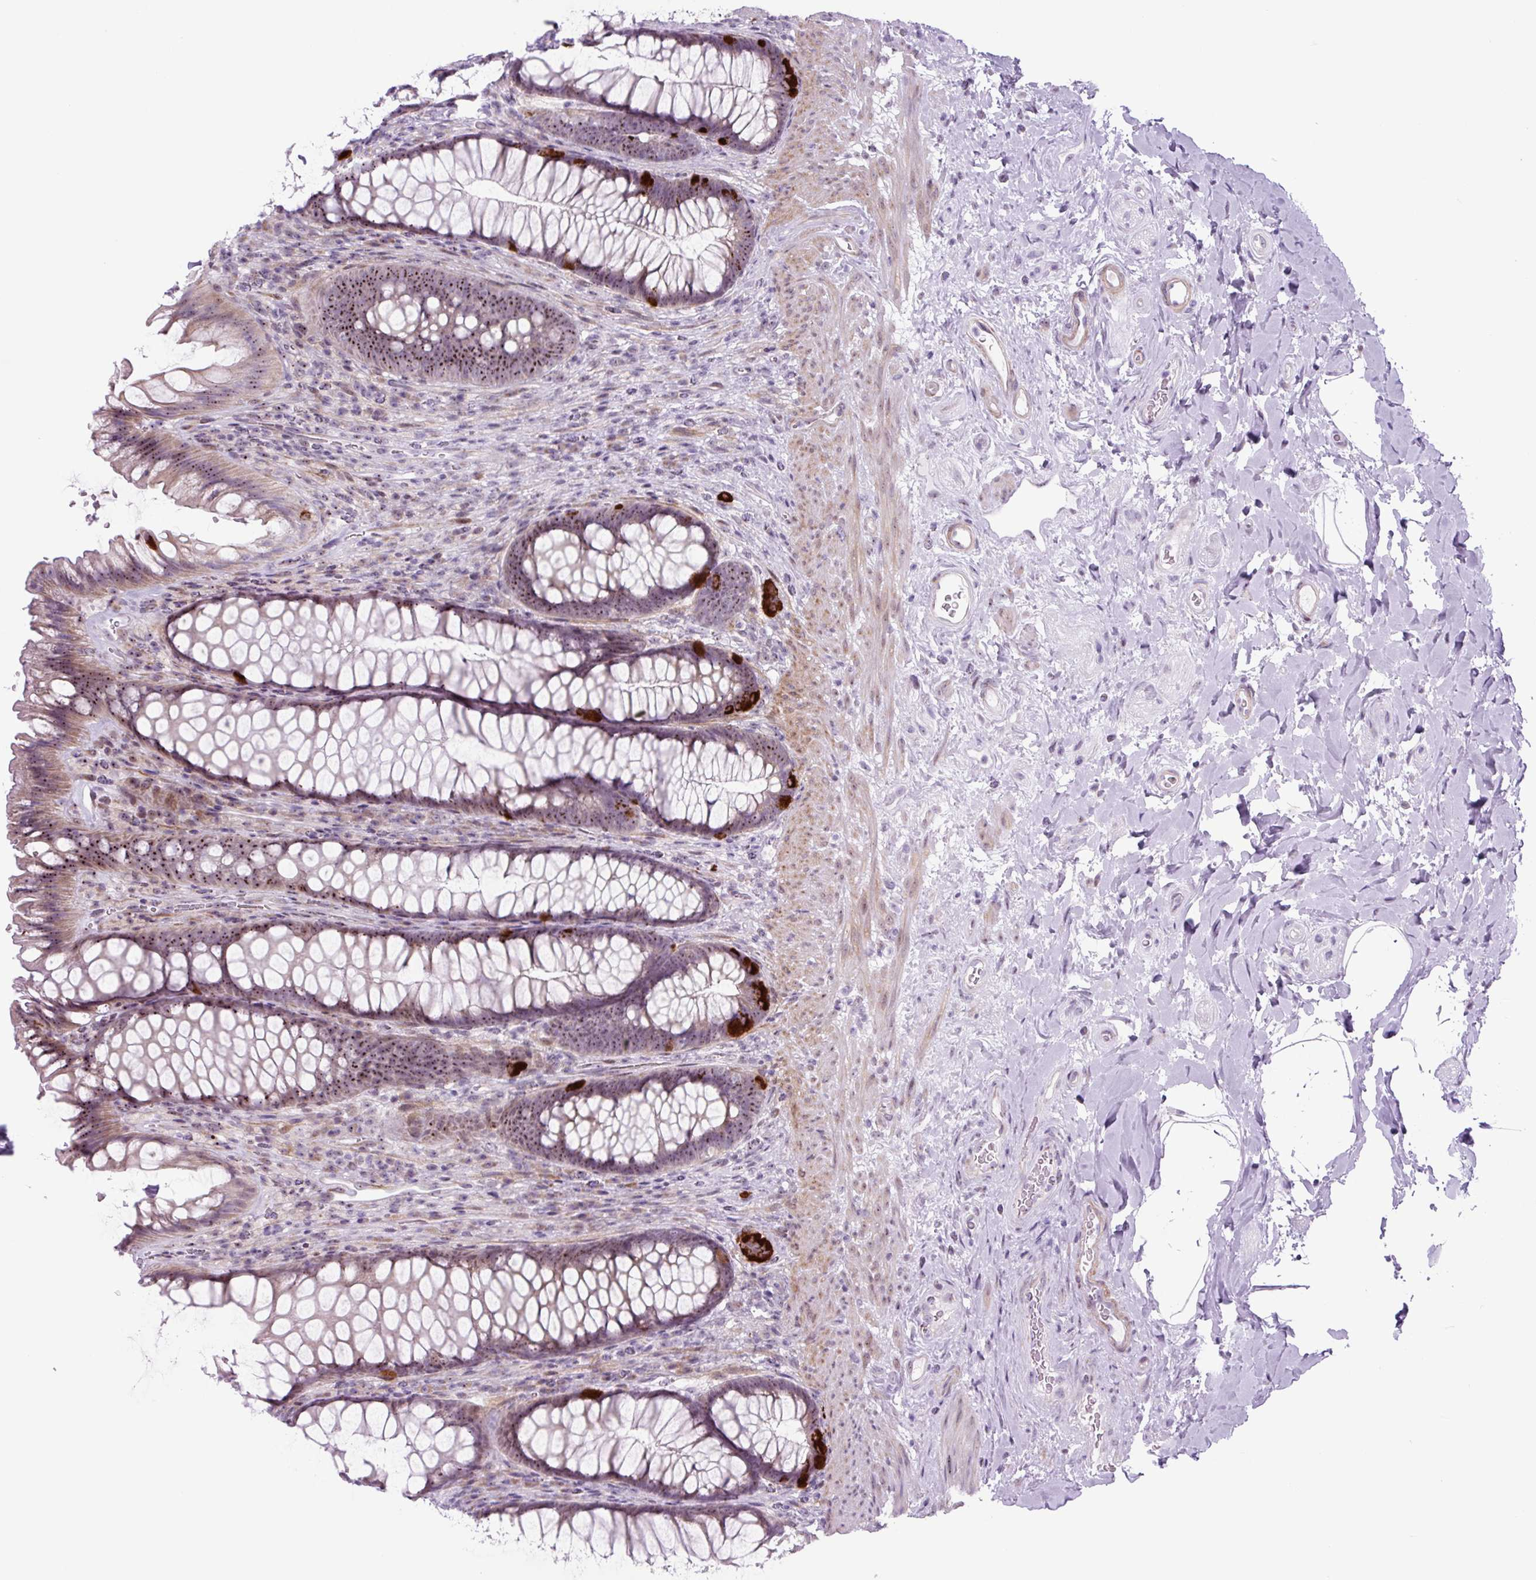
{"staining": {"intensity": "strong", "quantity": "25%-75%", "location": "cytoplasmic/membranous,nuclear"}, "tissue": "rectum", "cell_type": "Glandular cells", "image_type": "normal", "snomed": [{"axis": "morphology", "description": "Normal tissue, NOS"}, {"axis": "topography", "description": "Rectum"}], "caption": "Immunohistochemistry (IHC) of unremarkable human rectum shows high levels of strong cytoplasmic/membranous,nuclear expression in approximately 25%-75% of glandular cells.", "gene": "RRS1", "patient": {"sex": "male", "age": 53}}